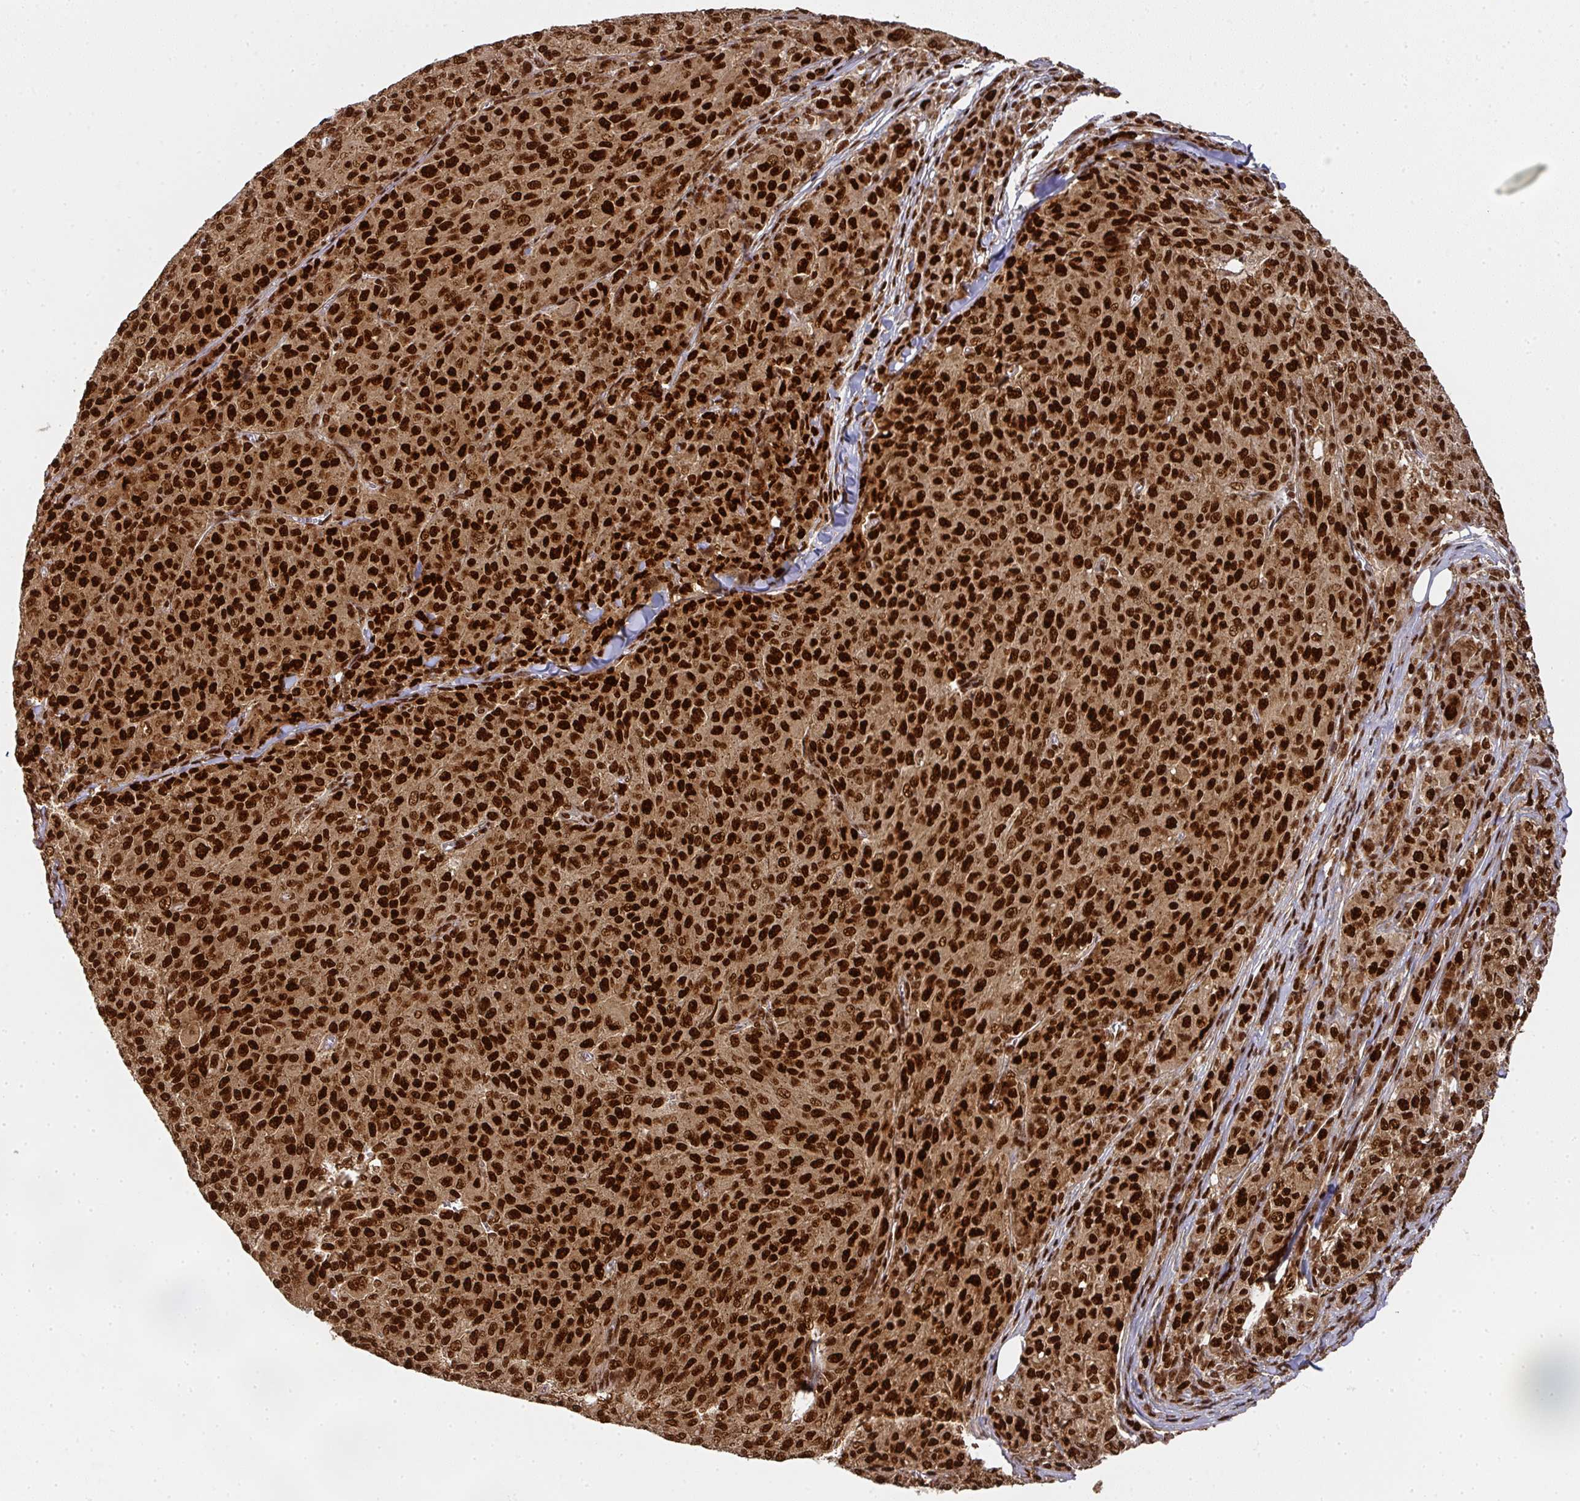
{"staining": {"intensity": "strong", "quantity": ">75%", "location": "nuclear"}, "tissue": "melanoma", "cell_type": "Tumor cells", "image_type": "cancer", "snomed": [{"axis": "morphology", "description": "Malignant melanoma, NOS"}, {"axis": "topography", "description": "Skin"}], "caption": "Immunohistochemistry staining of malignant melanoma, which shows high levels of strong nuclear positivity in approximately >75% of tumor cells indicating strong nuclear protein staining. The staining was performed using DAB (brown) for protein detection and nuclei were counterstained in hematoxylin (blue).", "gene": "DIDO1", "patient": {"sex": "female", "age": 52}}